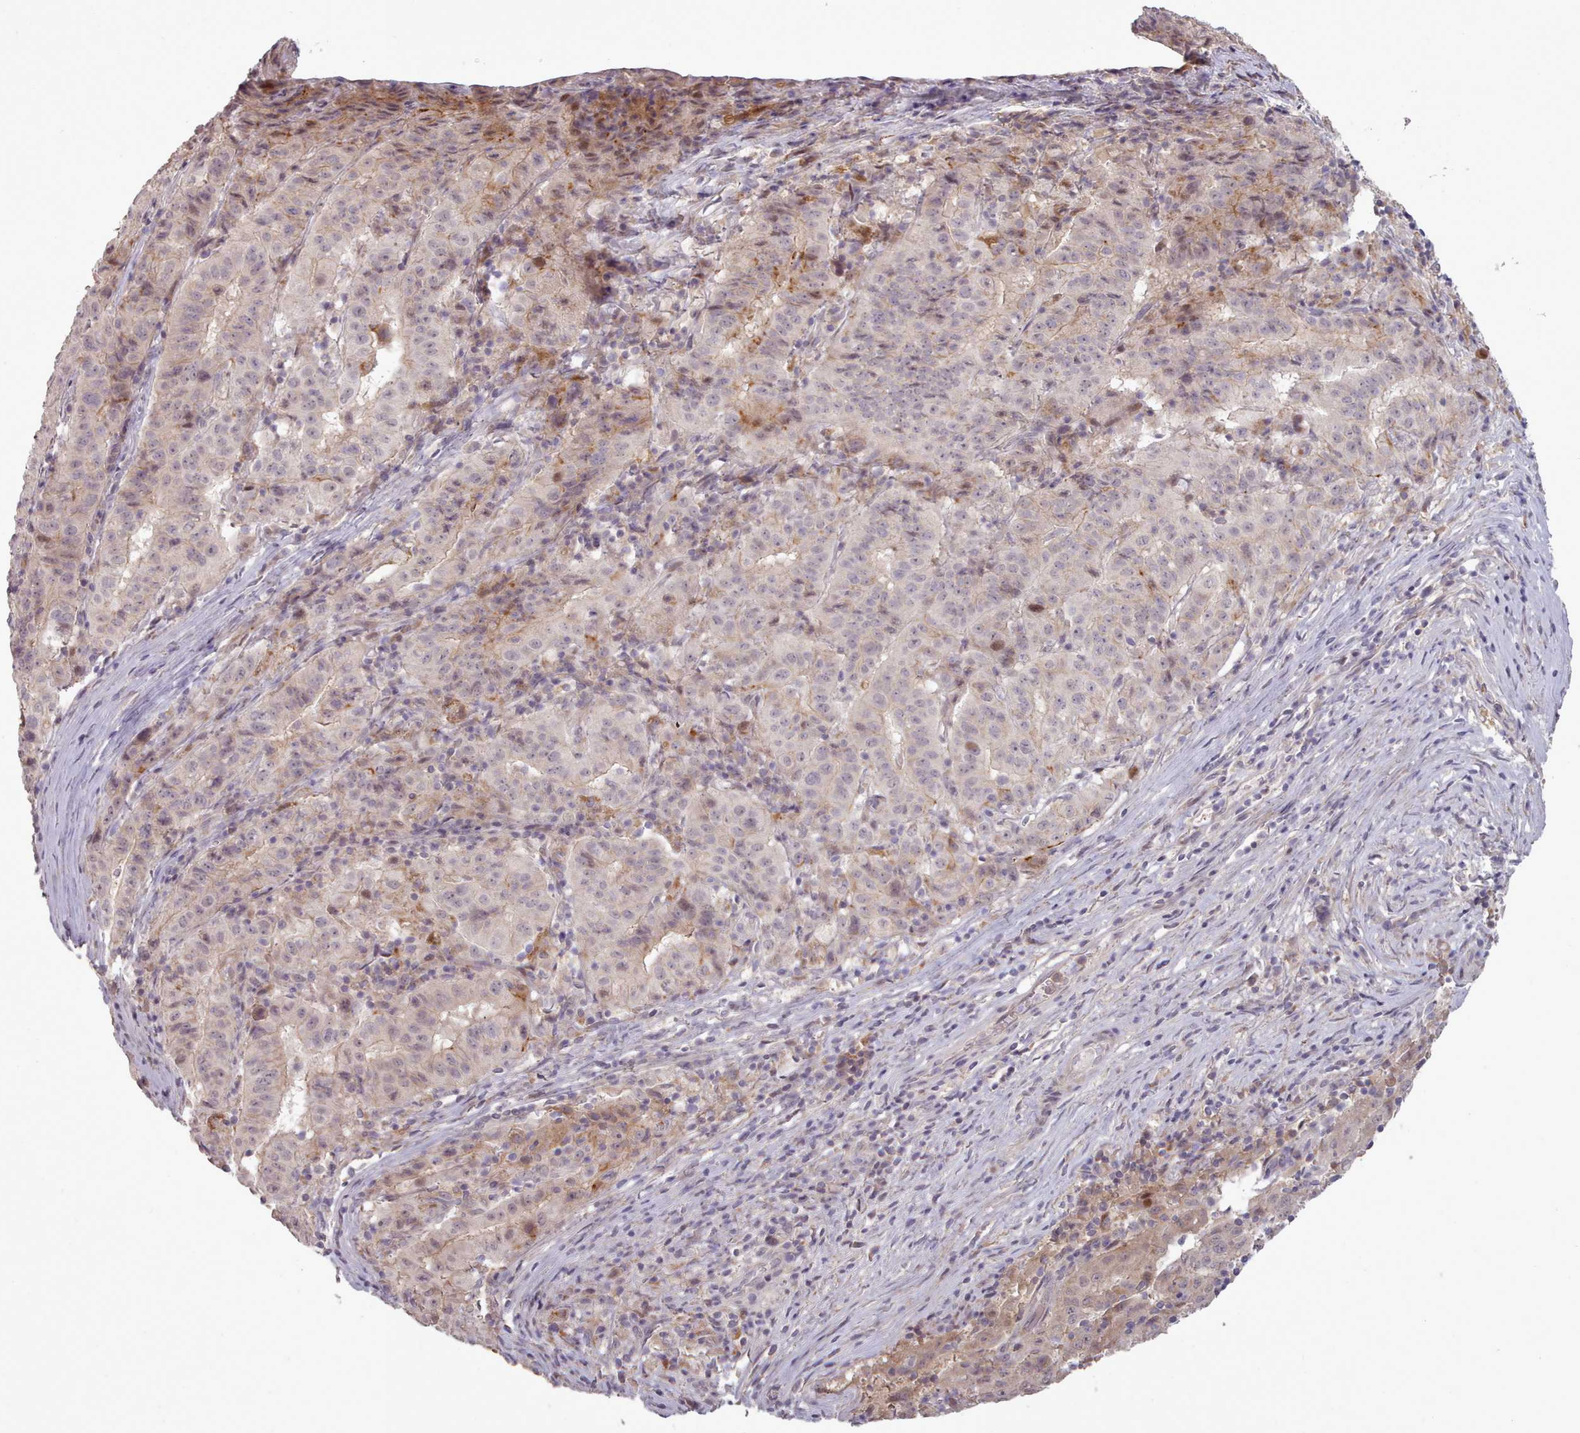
{"staining": {"intensity": "negative", "quantity": "none", "location": "none"}, "tissue": "pancreatic cancer", "cell_type": "Tumor cells", "image_type": "cancer", "snomed": [{"axis": "morphology", "description": "Adenocarcinoma, NOS"}, {"axis": "topography", "description": "Pancreas"}], "caption": "Immunohistochemistry image of neoplastic tissue: human pancreatic cancer (adenocarcinoma) stained with DAB demonstrates no significant protein positivity in tumor cells.", "gene": "LEFTY2", "patient": {"sex": "male", "age": 63}}